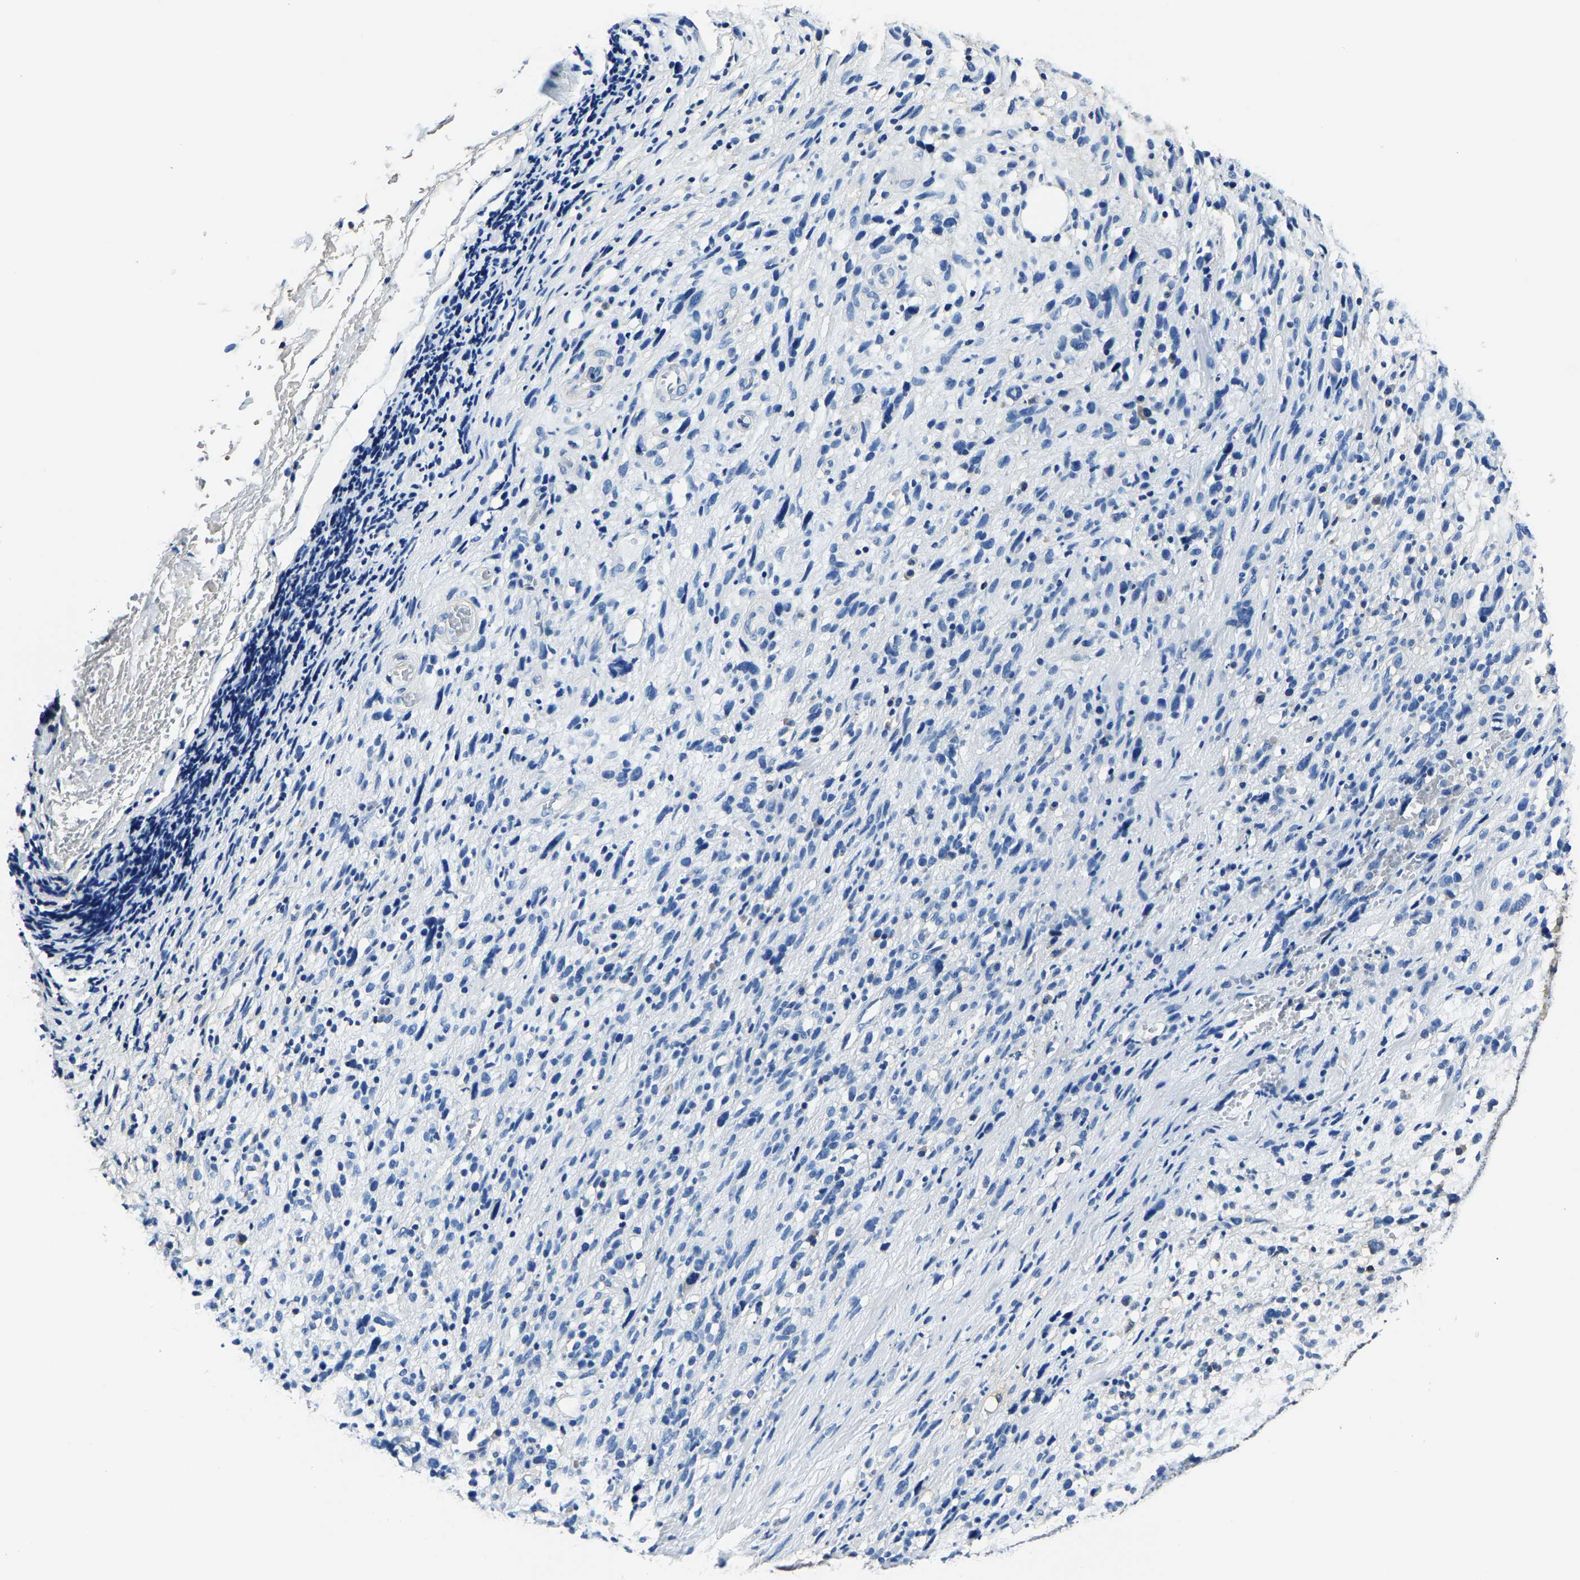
{"staining": {"intensity": "negative", "quantity": "none", "location": "none"}, "tissue": "melanoma", "cell_type": "Tumor cells", "image_type": "cancer", "snomed": [{"axis": "morphology", "description": "Malignant melanoma, NOS"}, {"axis": "topography", "description": "Skin"}], "caption": "This is an immunohistochemistry micrograph of human melanoma. There is no expression in tumor cells.", "gene": "ALDOB", "patient": {"sex": "female", "age": 55}}